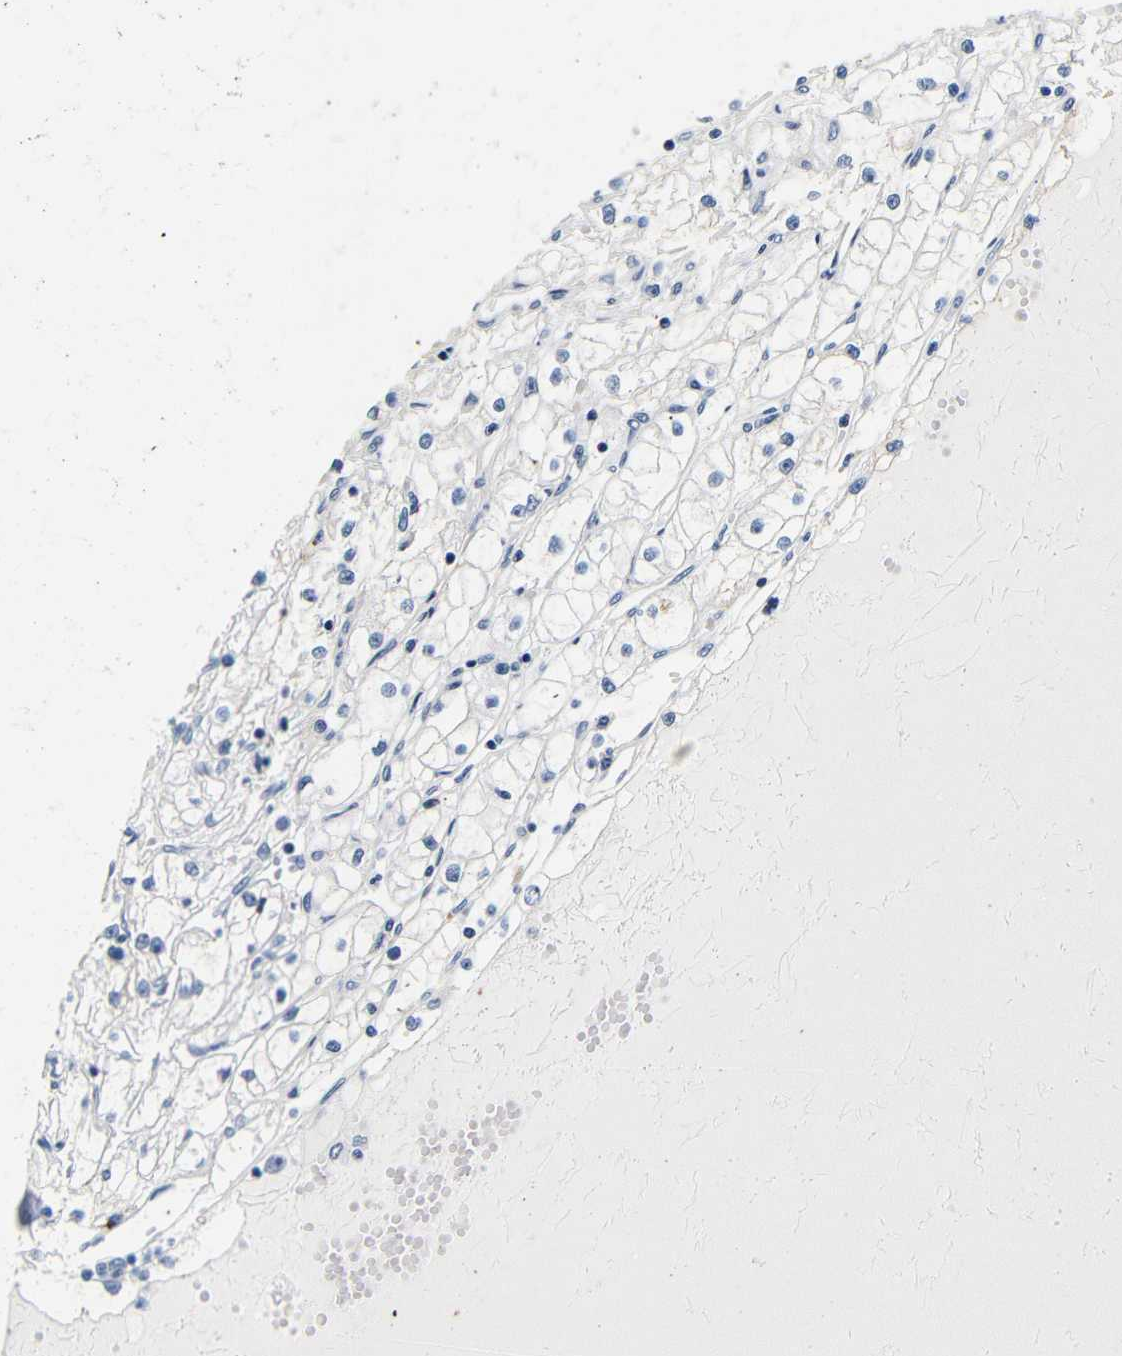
{"staining": {"intensity": "negative", "quantity": "none", "location": "none"}, "tissue": "renal cancer", "cell_type": "Tumor cells", "image_type": "cancer", "snomed": [{"axis": "morphology", "description": "Adenocarcinoma, NOS"}, {"axis": "topography", "description": "Kidney"}], "caption": "This is an IHC photomicrograph of renal cancer (adenocarcinoma). There is no staining in tumor cells.", "gene": "GP1BA", "patient": {"sex": "male", "age": 56}}